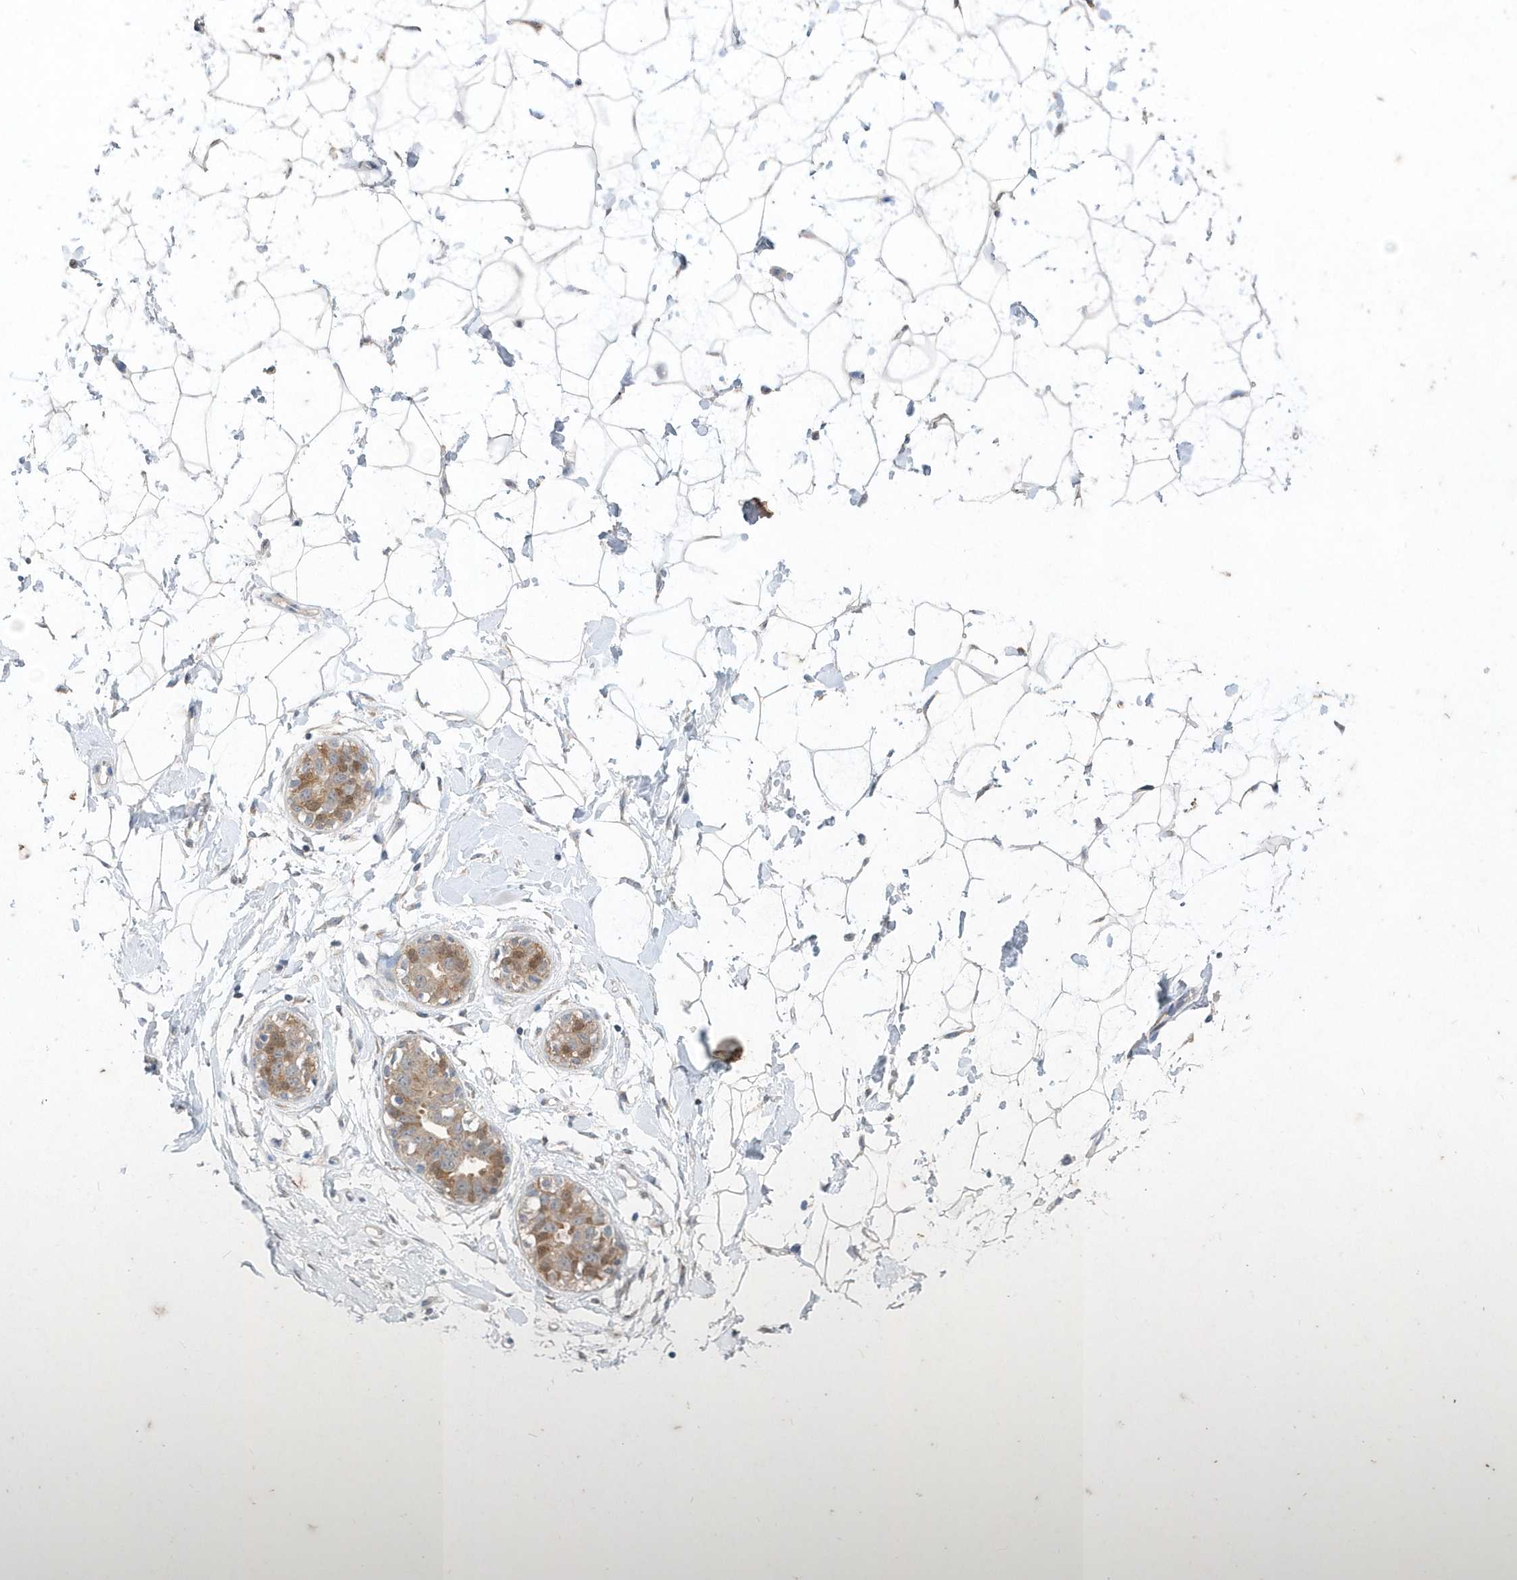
{"staining": {"intensity": "weak", "quantity": "<25%", "location": "cytoplasmic/membranous"}, "tissue": "breast", "cell_type": "Adipocytes", "image_type": "normal", "snomed": [{"axis": "morphology", "description": "Normal tissue, NOS"}, {"axis": "morphology", "description": "Adenoma, NOS"}, {"axis": "topography", "description": "Breast"}], "caption": "Adipocytes are negative for protein expression in unremarkable human breast. (DAB immunohistochemistry, high magnification).", "gene": "AKR7A2", "patient": {"sex": "female", "age": 23}}